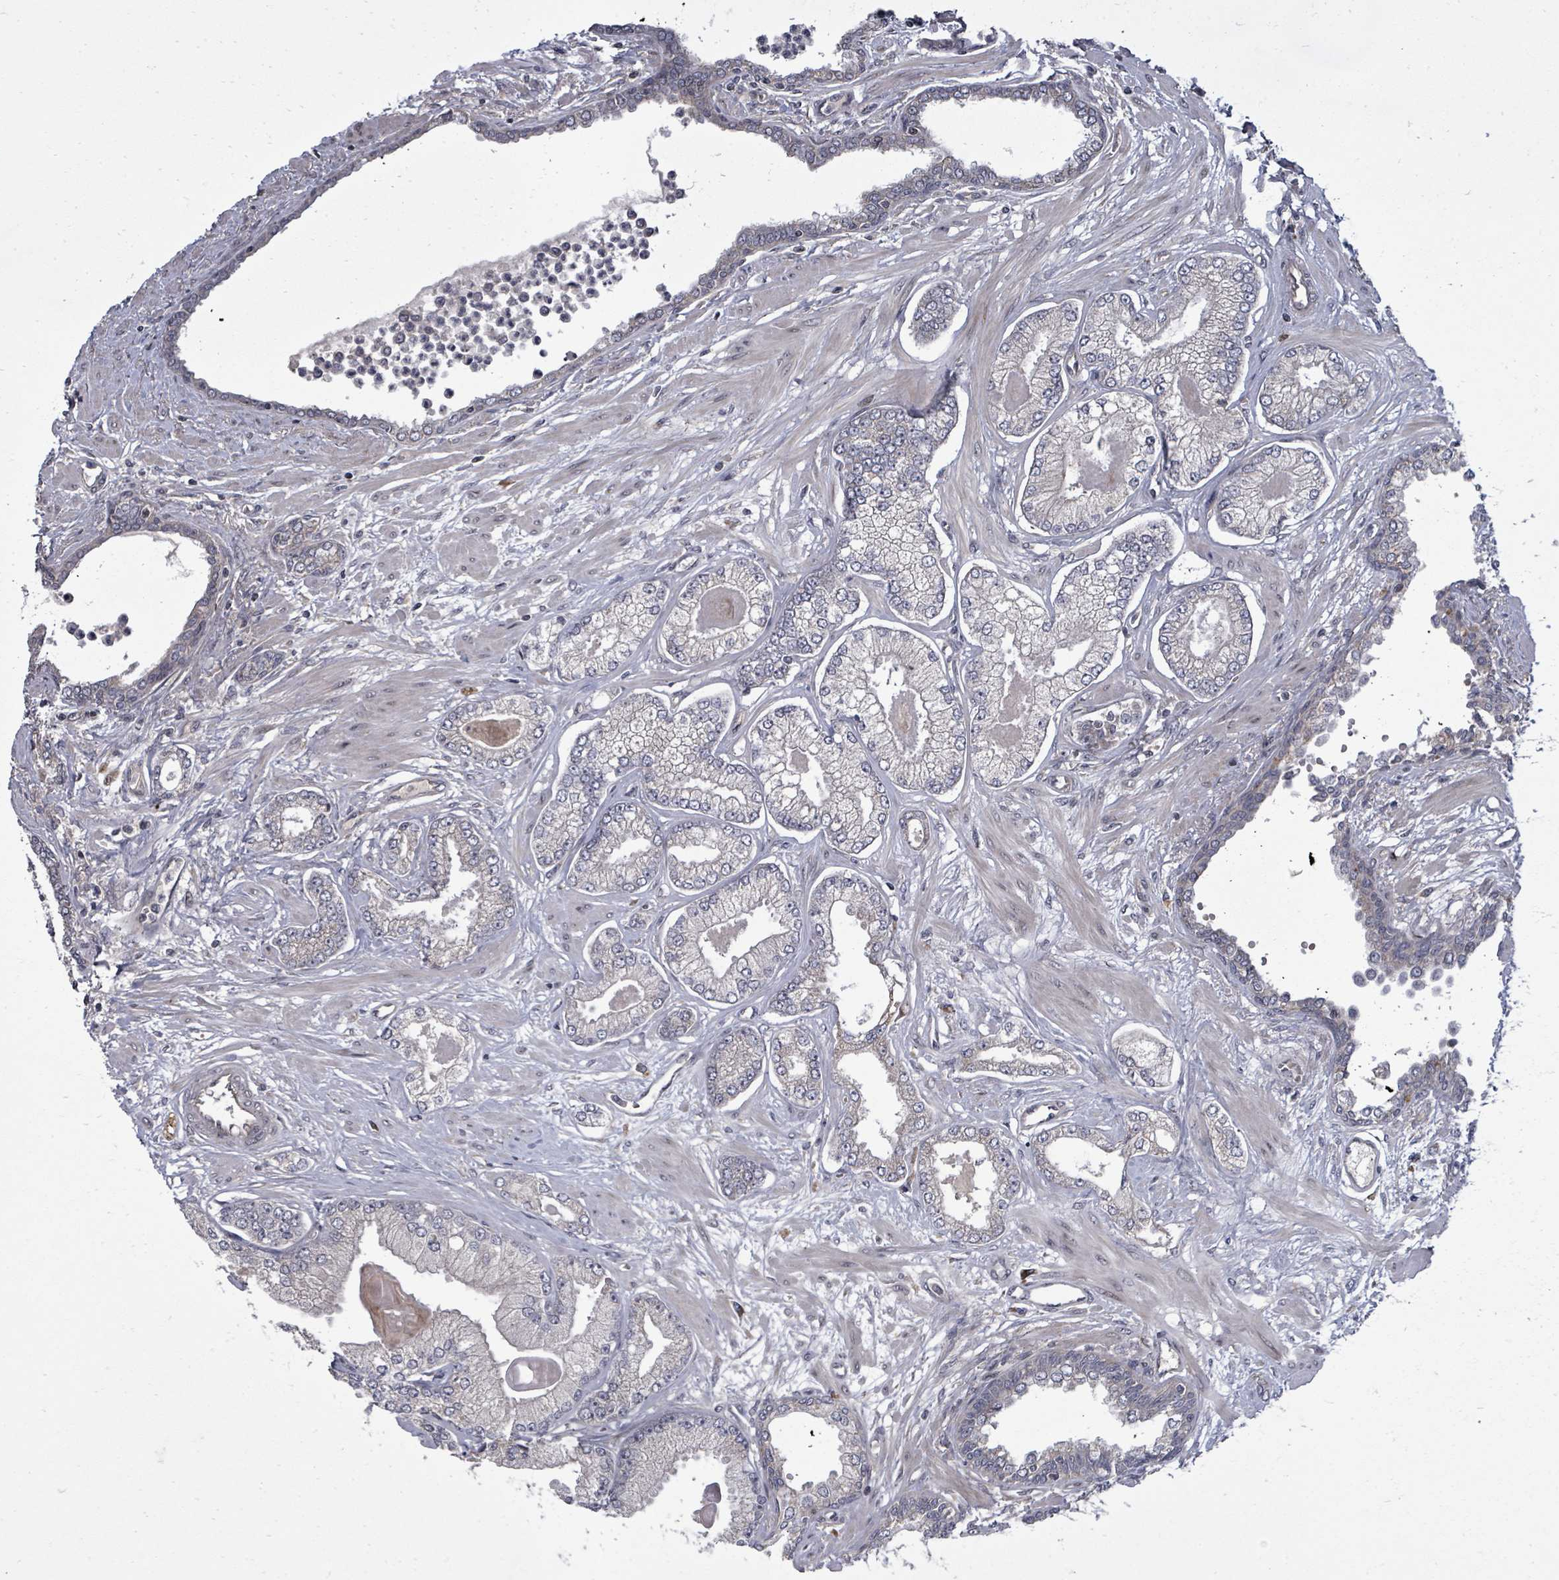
{"staining": {"intensity": "negative", "quantity": "none", "location": "none"}, "tissue": "prostate cancer", "cell_type": "Tumor cells", "image_type": "cancer", "snomed": [{"axis": "morphology", "description": "Adenocarcinoma, Low grade"}, {"axis": "topography", "description": "Prostate"}], "caption": "The photomicrograph shows no staining of tumor cells in prostate cancer.", "gene": "KRTAP27-1", "patient": {"sex": "male", "age": 64}}